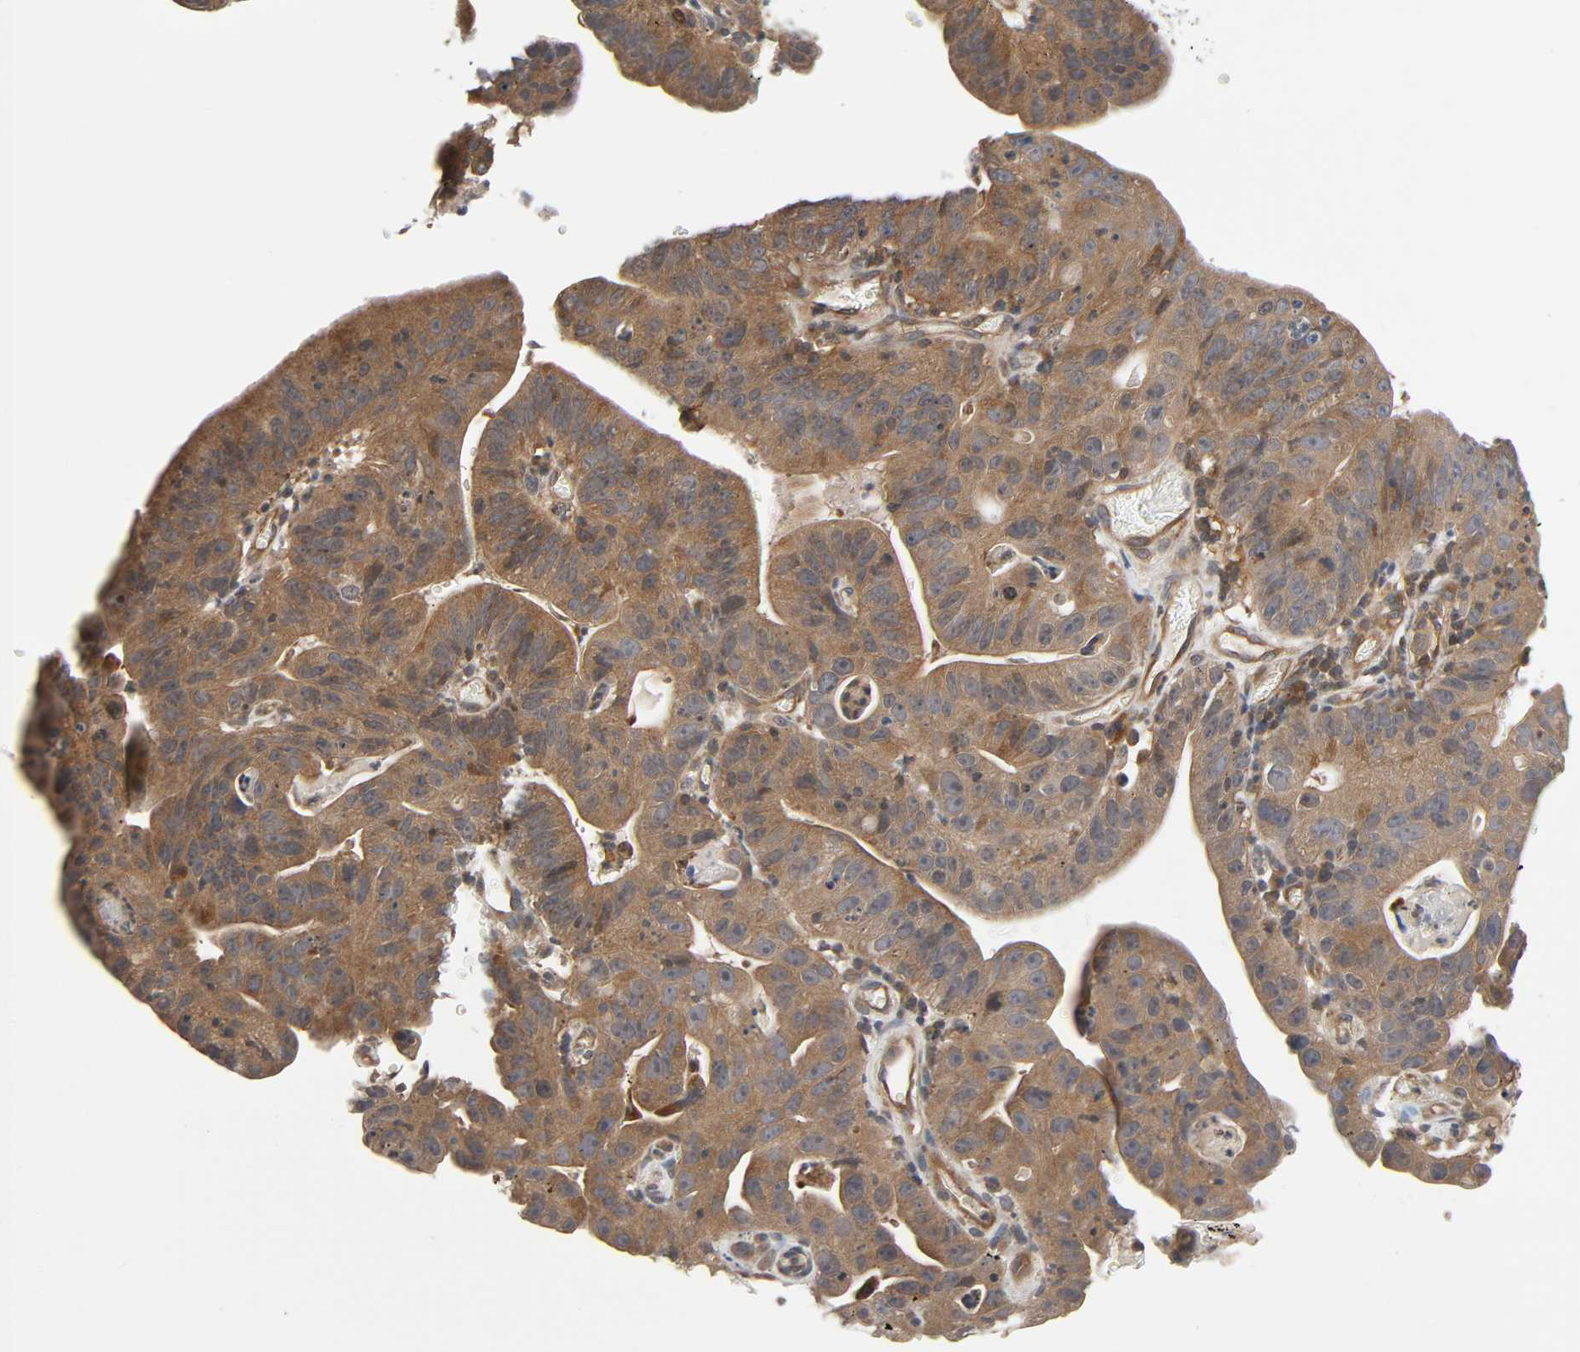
{"staining": {"intensity": "moderate", "quantity": ">75%", "location": "cytoplasmic/membranous"}, "tissue": "stomach cancer", "cell_type": "Tumor cells", "image_type": "cancer", "snomed": [{"axis": "morphology", "description": "Adenocarcinoma, NOS"}, {"axis": "topography", "description": "Stomach"}], "caption": "A high-resolution histopathology image shows immunohistochemistry staining of stomach adenocarcinoma, which displays moderate cytoplasmic/membranous expression in about >75% of tumor cells. The staining is performed using DAB (3,3'-diaminobenzidine) brown chromogen to label protein expression. The nuclei are counter-stained blue using hematoxylin.", "gene": "PPP2R1B", "patient": {"sex": "male", "age": 59}}